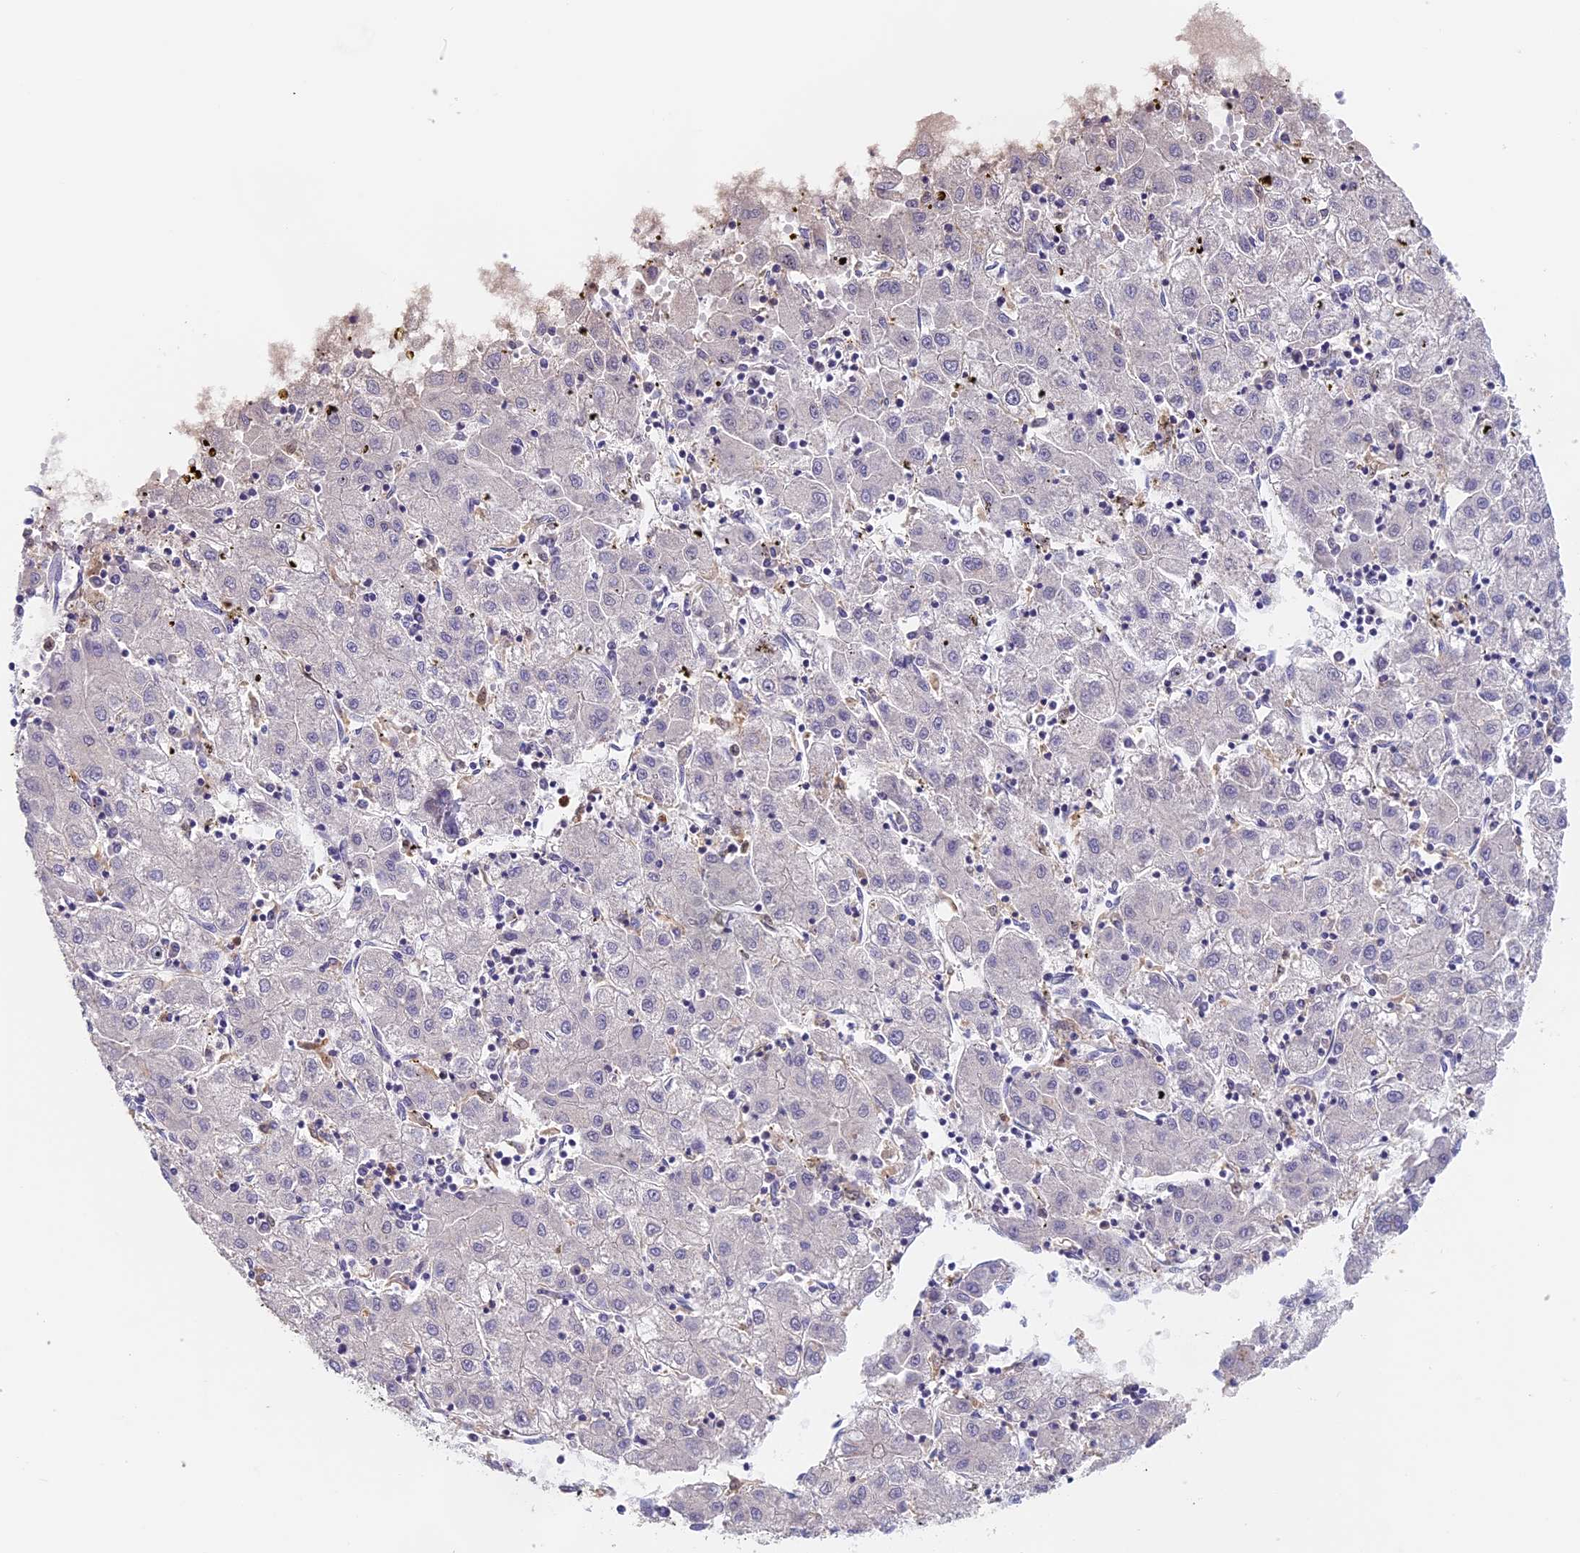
{"staining": {"intensity": "negative", "quantity": "none", "location": "none"}, "tissue": "liver cancer", "cell_type": "Tumor cells", "image_type": "cancer", "snomed": [{"axis": "morphology", "description": "Carcinoma, Hepatocellular, NOS"}, {"axis": "topography", "description": "Liver"}], "caption": "High magnification brightfield microscopy of liver hepatocellular carcinoma stained with DAB (brown) and counterstained with hematoxylin (blue): tumor cells show no significant expression.", "gene": "NCF4", "patient": {"sex": "male", "age": 72}}